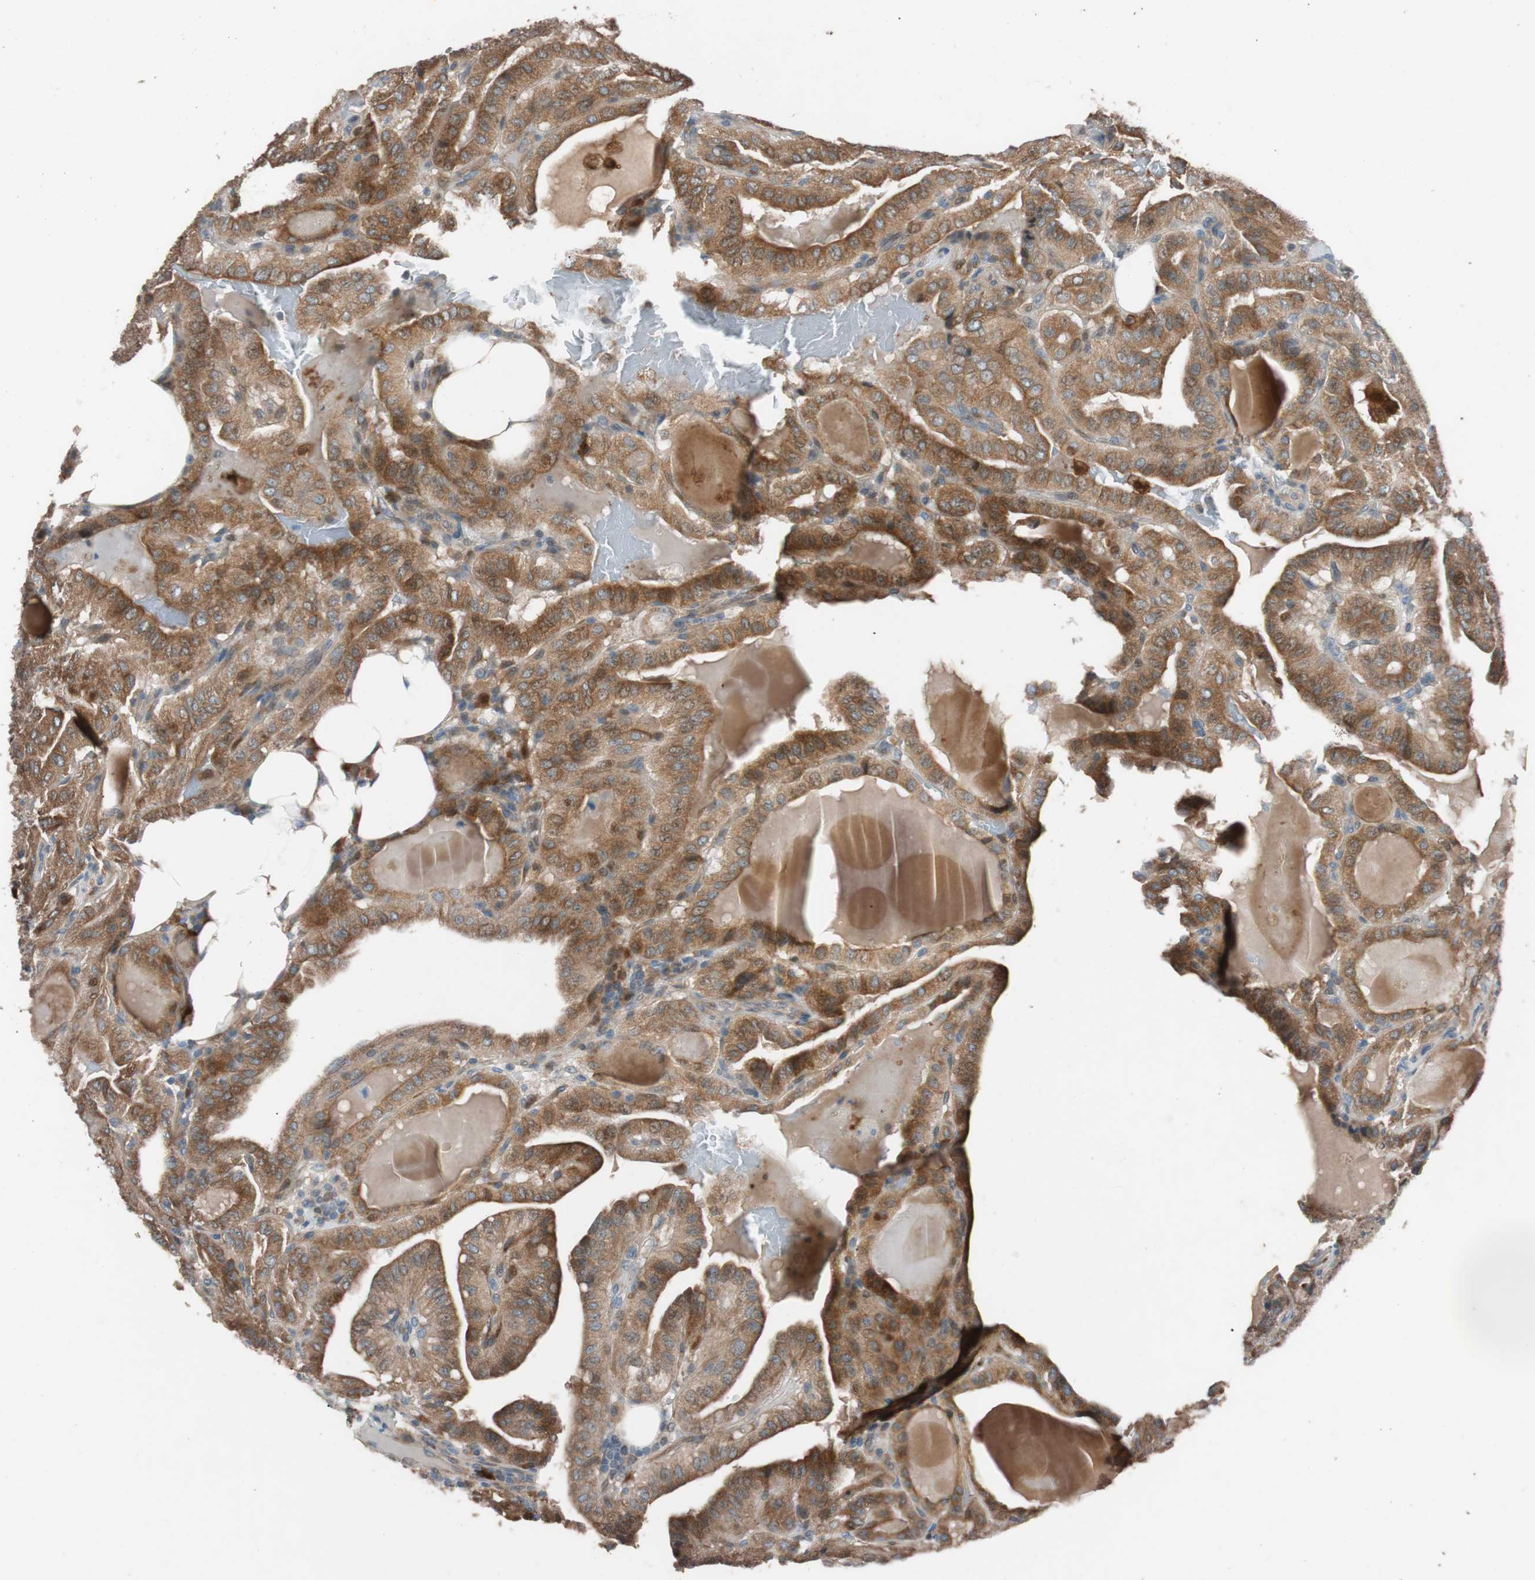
{"staining": {"intensity": "strong", "quantity": ">75%", "location": "cytoplasmic/membranous"}, "tissue": "thyroid cancer", "cell_type": "Tumor cells", "image_type": "cancer", "snomed": [{"axis": "morphology", "description": "Papillary adenocarcinoma, NOS"}, {"axis": "topography", "description": "Thyroid gland"}], "caption": "Brown immunohistochemical staining in human thyroid papillary adenocarcinoma exhibits strong cytoplasmic/membranous positivity in approximately >75% of tumor cells. The protein of interest is stained brown, and the nuclei are stained in blue (DAB (3,3'-diaminobenzidine) IHC with brightfield microscopy, high magnification).", "gene": "FAAH", "patient": {"sex": "male", "age": 77}}